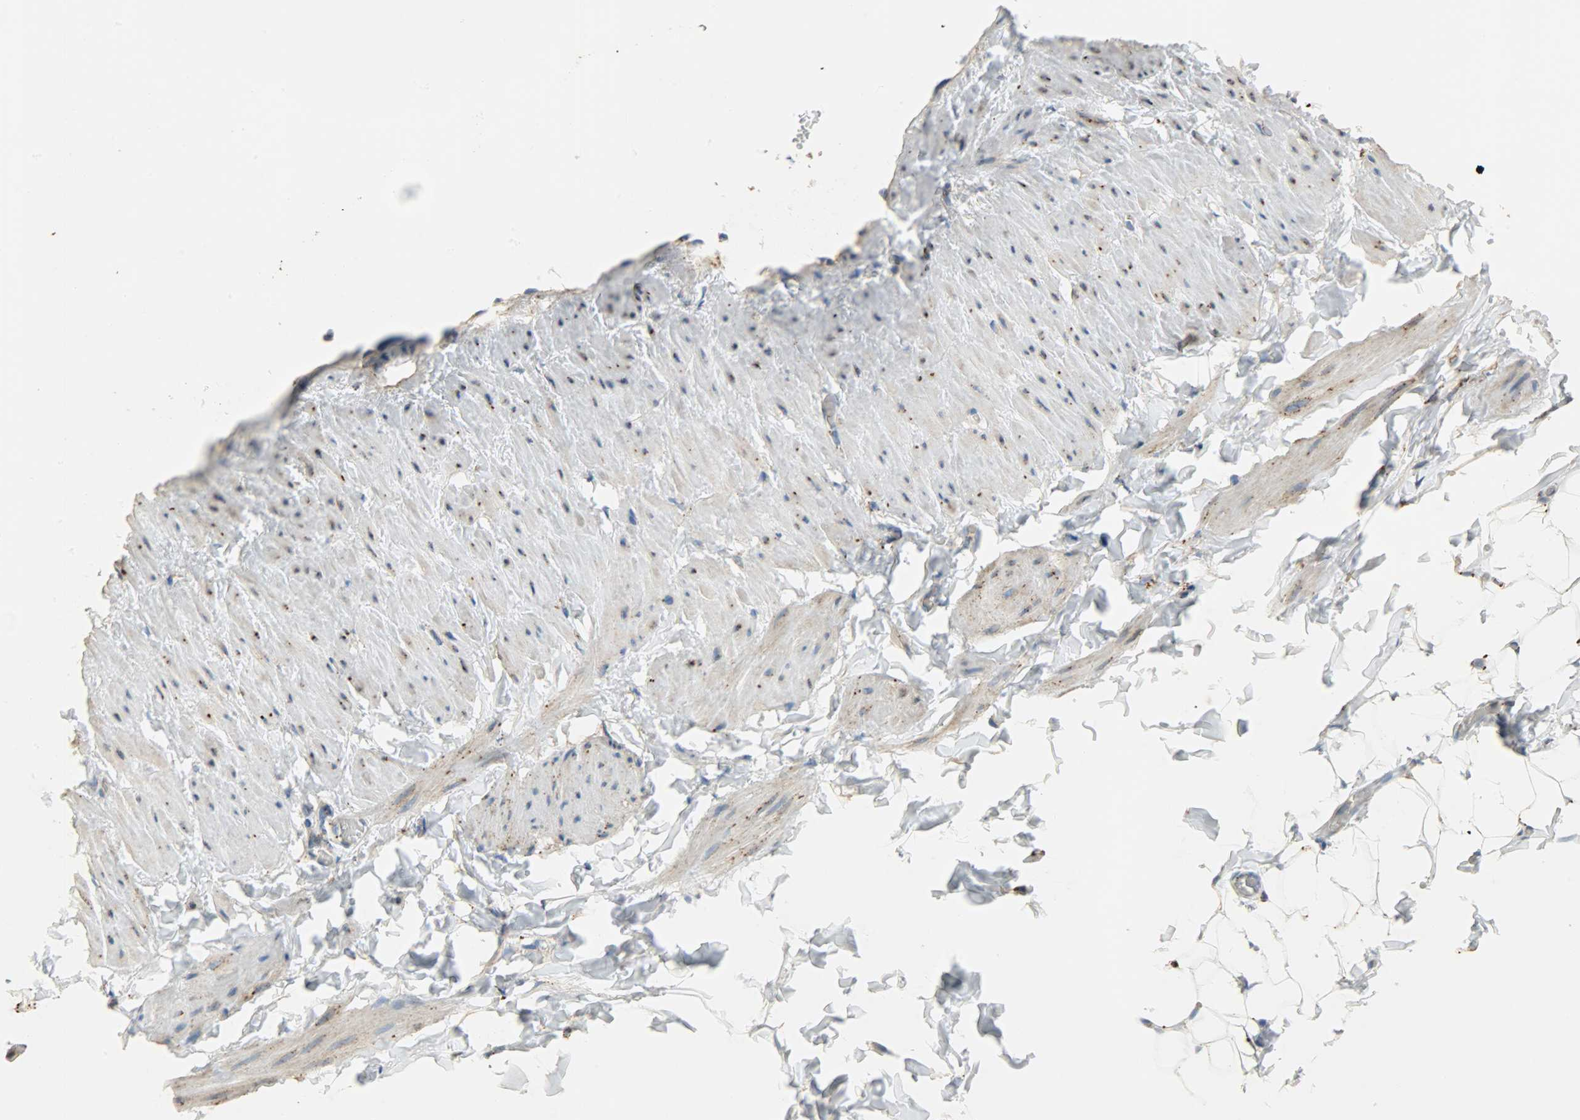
{"staining": {"intensity": "negative", "quantity": "none", "location": "none"}, "tissue": "adipose tissue", "cell_type": "Adipocytes", "image_type": "normal", "snomed": [{"axis": "morphology", "description": "Normal tissue, NOS"}, {"axis": "topography", "description": "Soft tissue"}], "caption": "This micrograph is of normal adipose tissue stained with IHC to label a protein in brown with the nuclei are counter-stained blue. There is no staining in adipocytes. (IHC, brightfield microscopy, high magnification).", "gene": "ASAH1", "patient": {"sex": "male", "age": 26}}